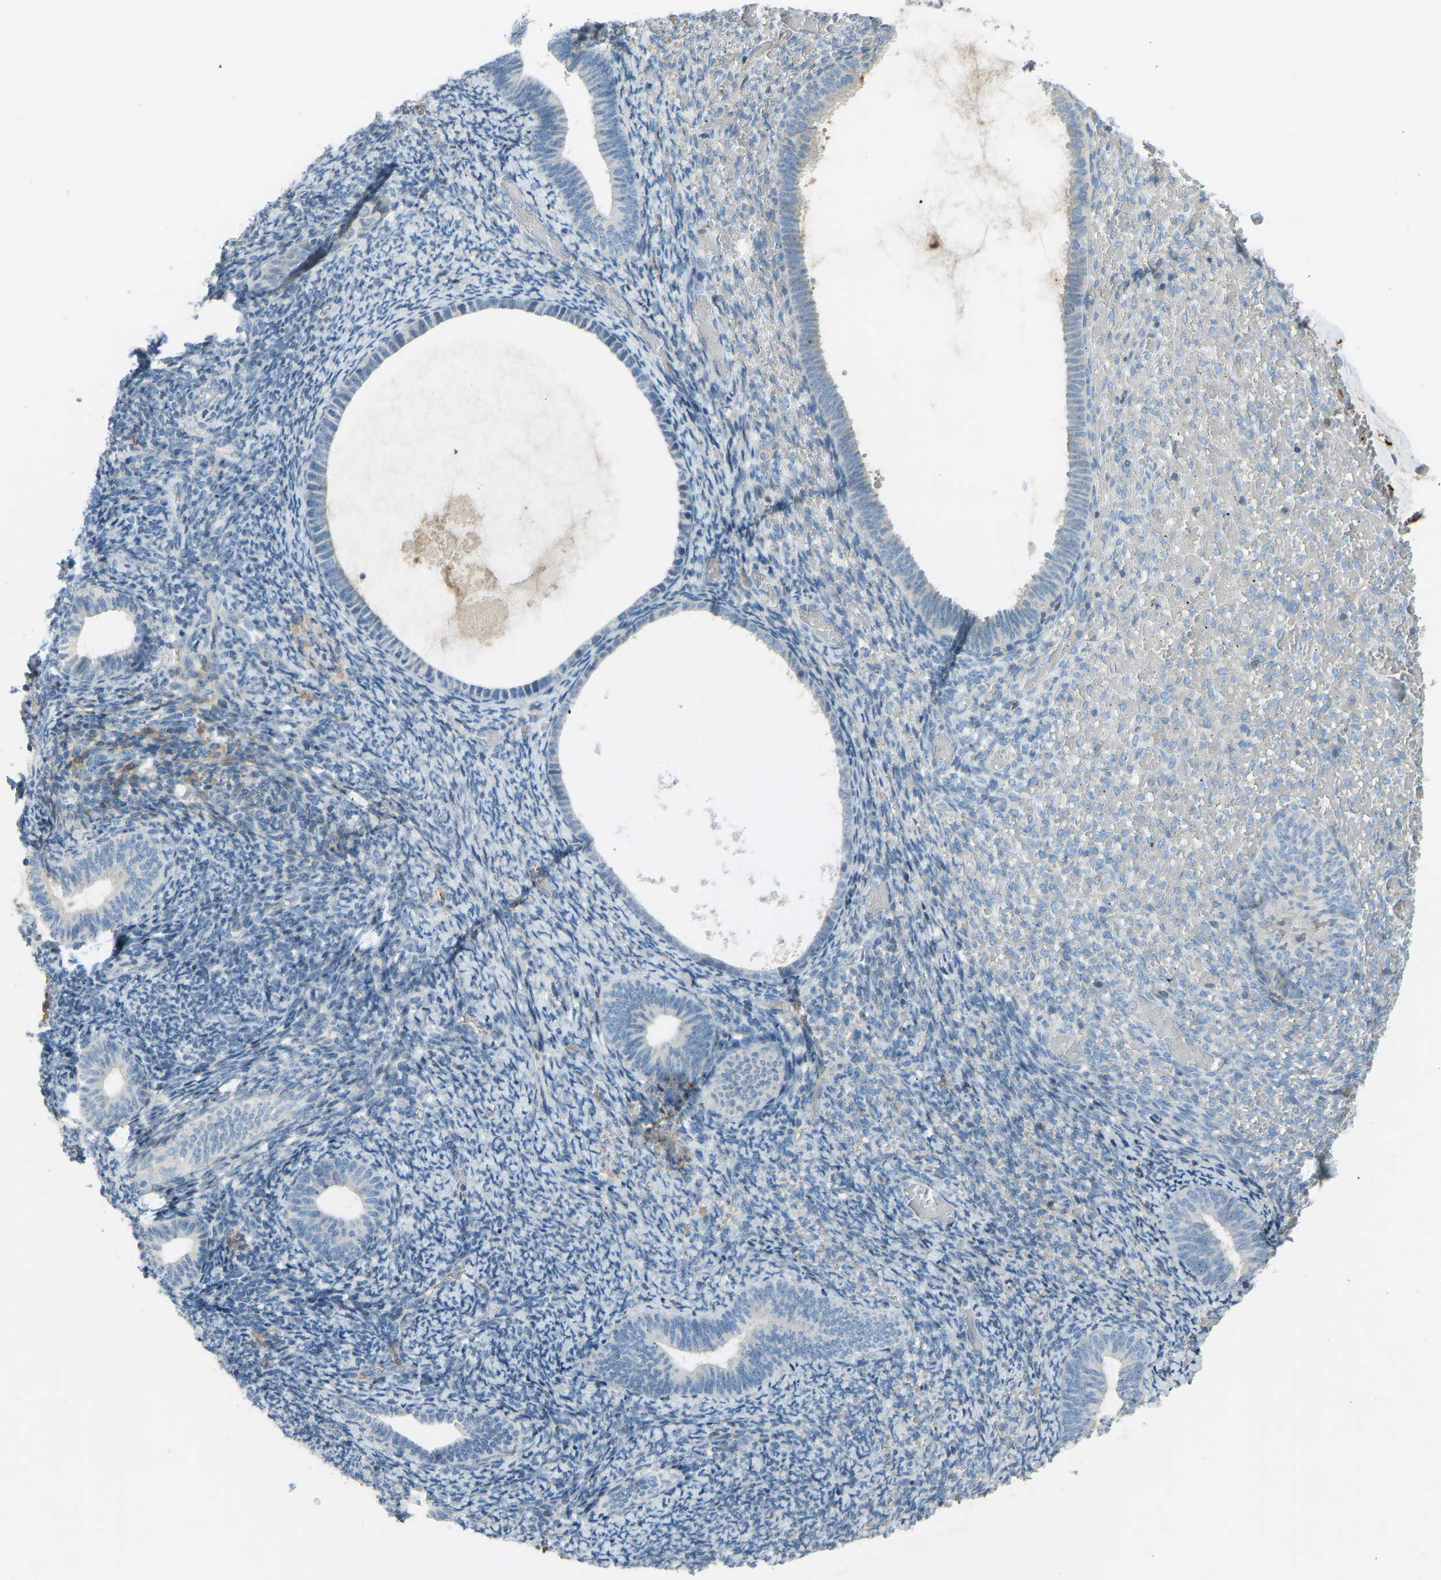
{"staining": {"intensity": "negative", "quantity": "none", "location": "none"}, "tissue": "endometrium", "cell_type": "Cells in endometrial stroma", "image_type": "normal", "snomed": [{"axis": "morphology", "description": "Normal tissue, NOS"}, {"axis": "topography", "description": "Endometrium"}], "caption": "IHC image of unremarkable endometrium: human endometrium stained with DAB (3,3'-diaminobenzidine) exhibits no significant protein staining in cells in endometrial stroma.", "gene": "FBLN2", "patient": {"sex": "female", "age": 66}}